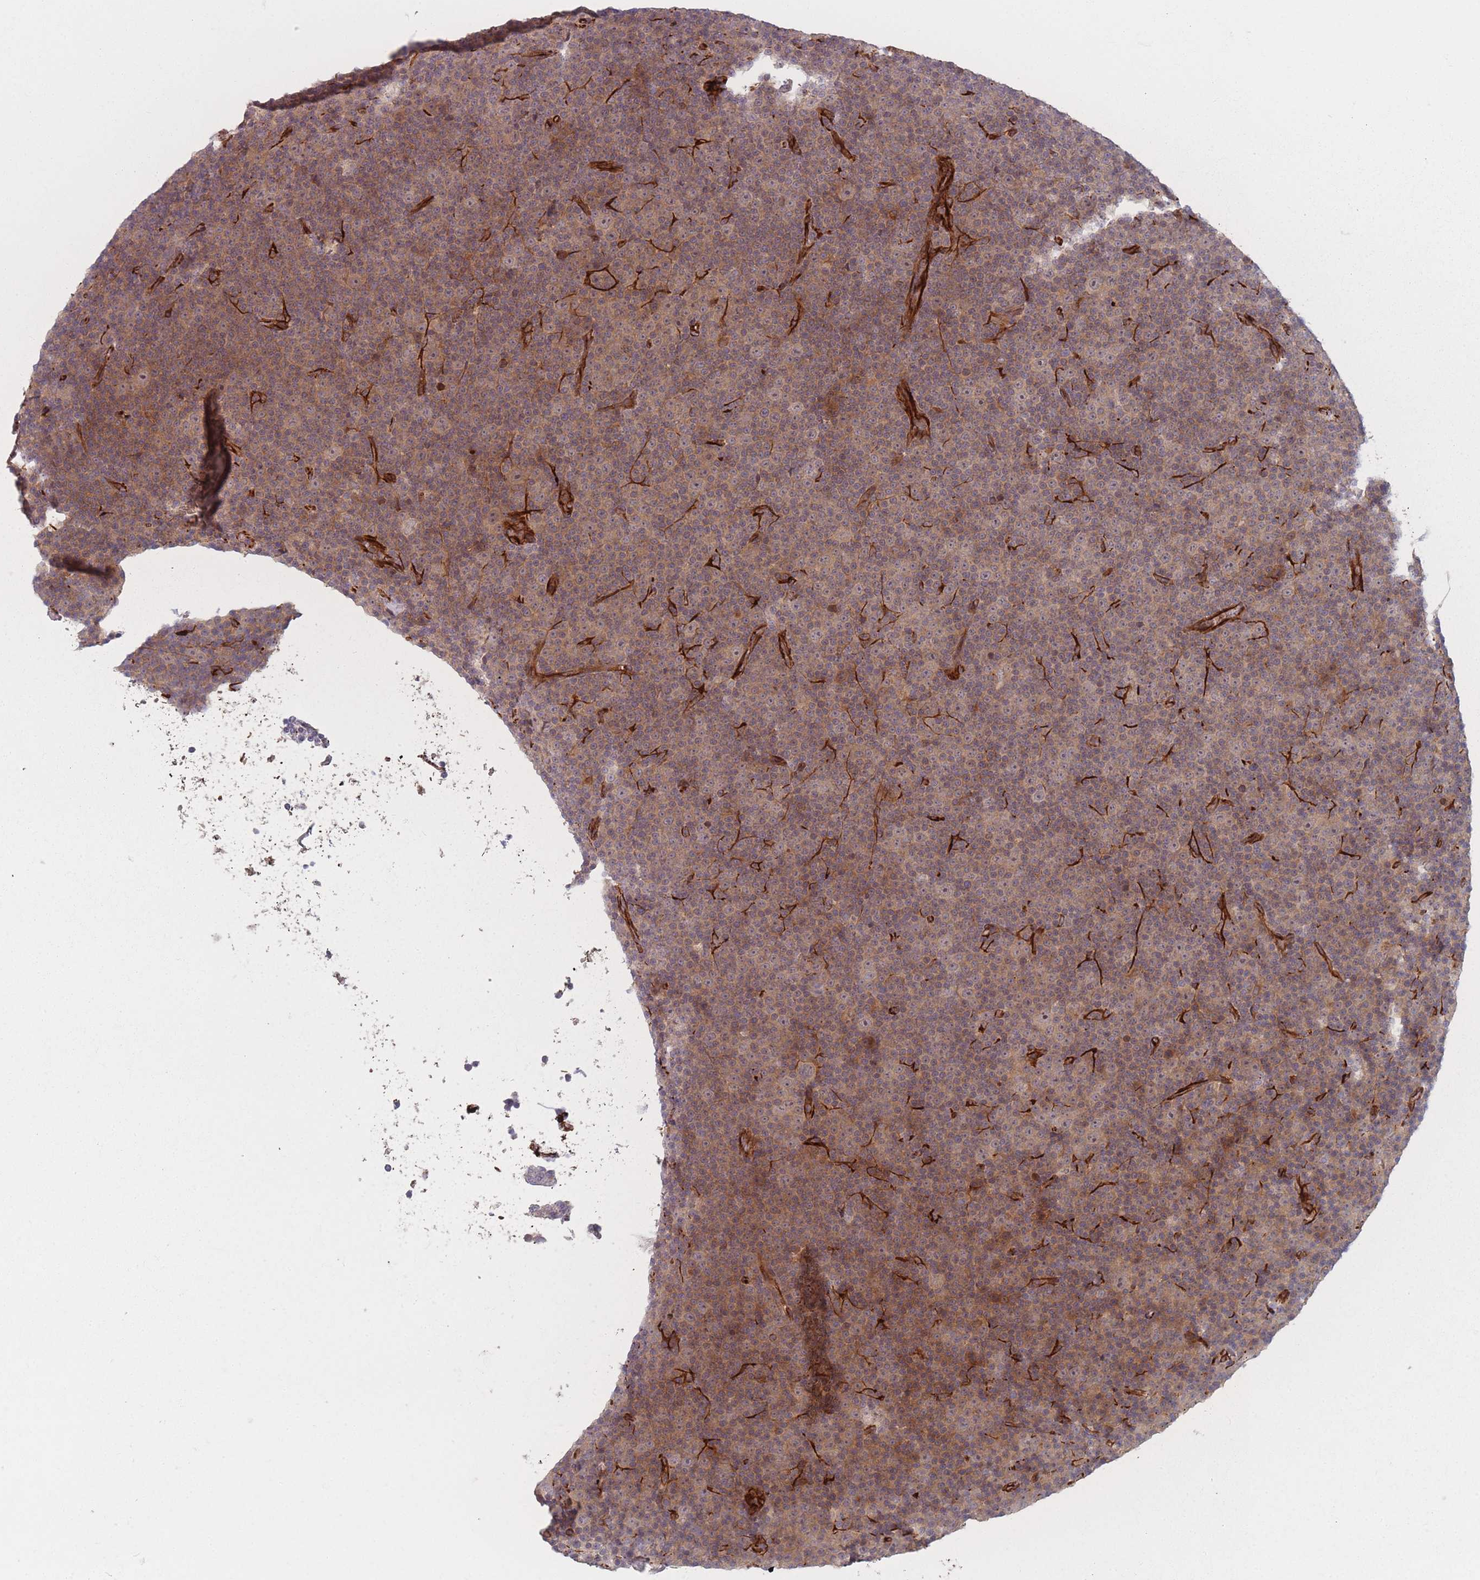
{"staining": {"intensity": "weak", "quantity": "<25%", "location": "cytoplasmic/membranous"}, "tissue": "lymphoma", "cell_type": "Tumor cells", "image_type": "cancer", "snomed": [{"axis": "morphology", "description": "Malignant lymphoma, non-Hodgkin's type, Low grade"}, {"axis": "topography", "description": "Lymph node"}], "caption": "Tumor cells show no significant protein expression in lymphoma.", "gene": "EEF1AKMT2", "patient": {"sex": "female", "age": 67}}